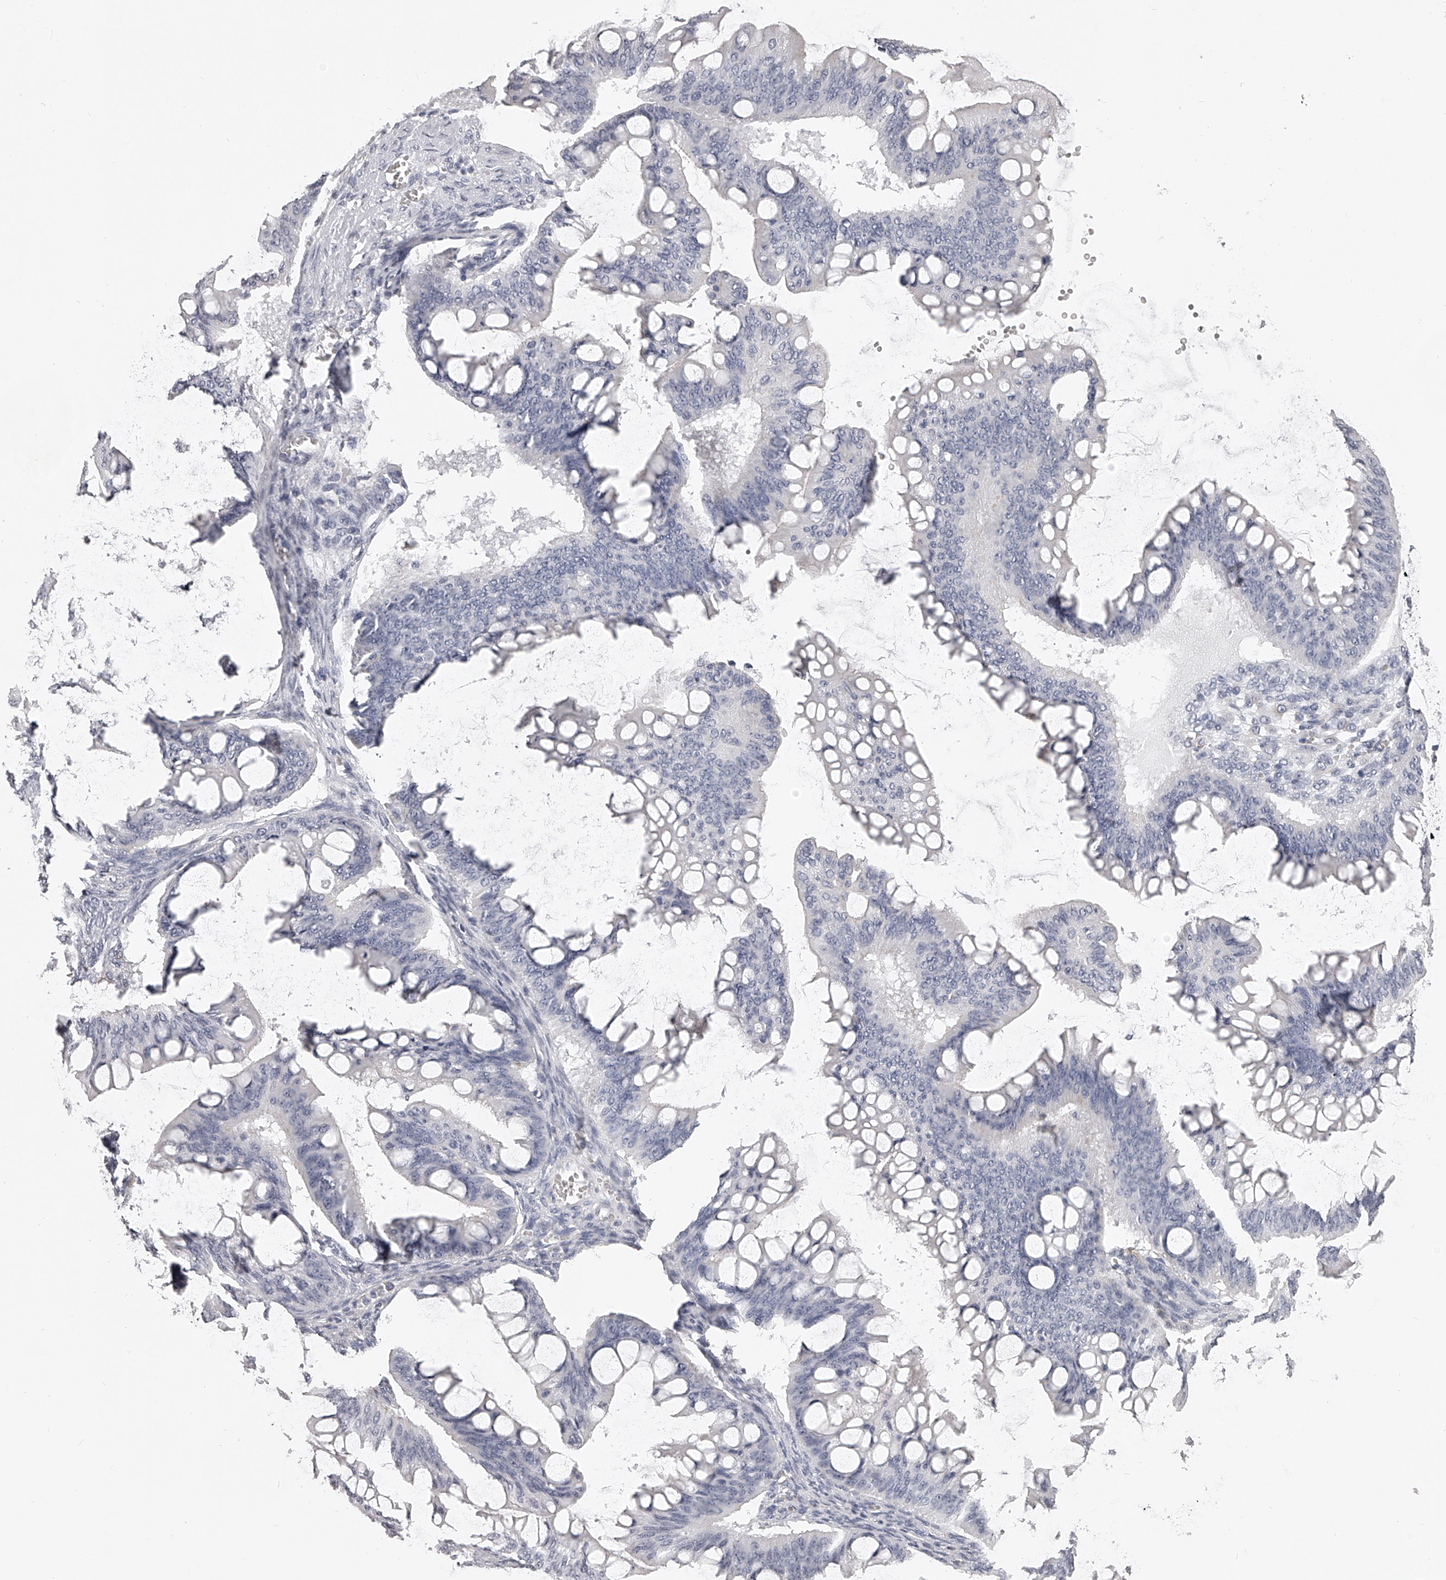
{"staining": {"intensity": "negative", "quantity": "none", "location": "none"}, "tissue": "ovarian cancer", "cell_type": "Tumor cells", "image_type": "cancer", "snomed": [{"axis": "morphology", "description": "Cystadenocarcinoma, mucinous, NOS"}, {"axis": "topography", "description": "Ovary"}], "caption": "This is an immunohistochemistry micrograph of human mucinous cystadenocarcinoma (ovarian). There is no expression in tumor cells.", "gene": "DMRT1", "patient": {"sex": "female", "age": 73}}